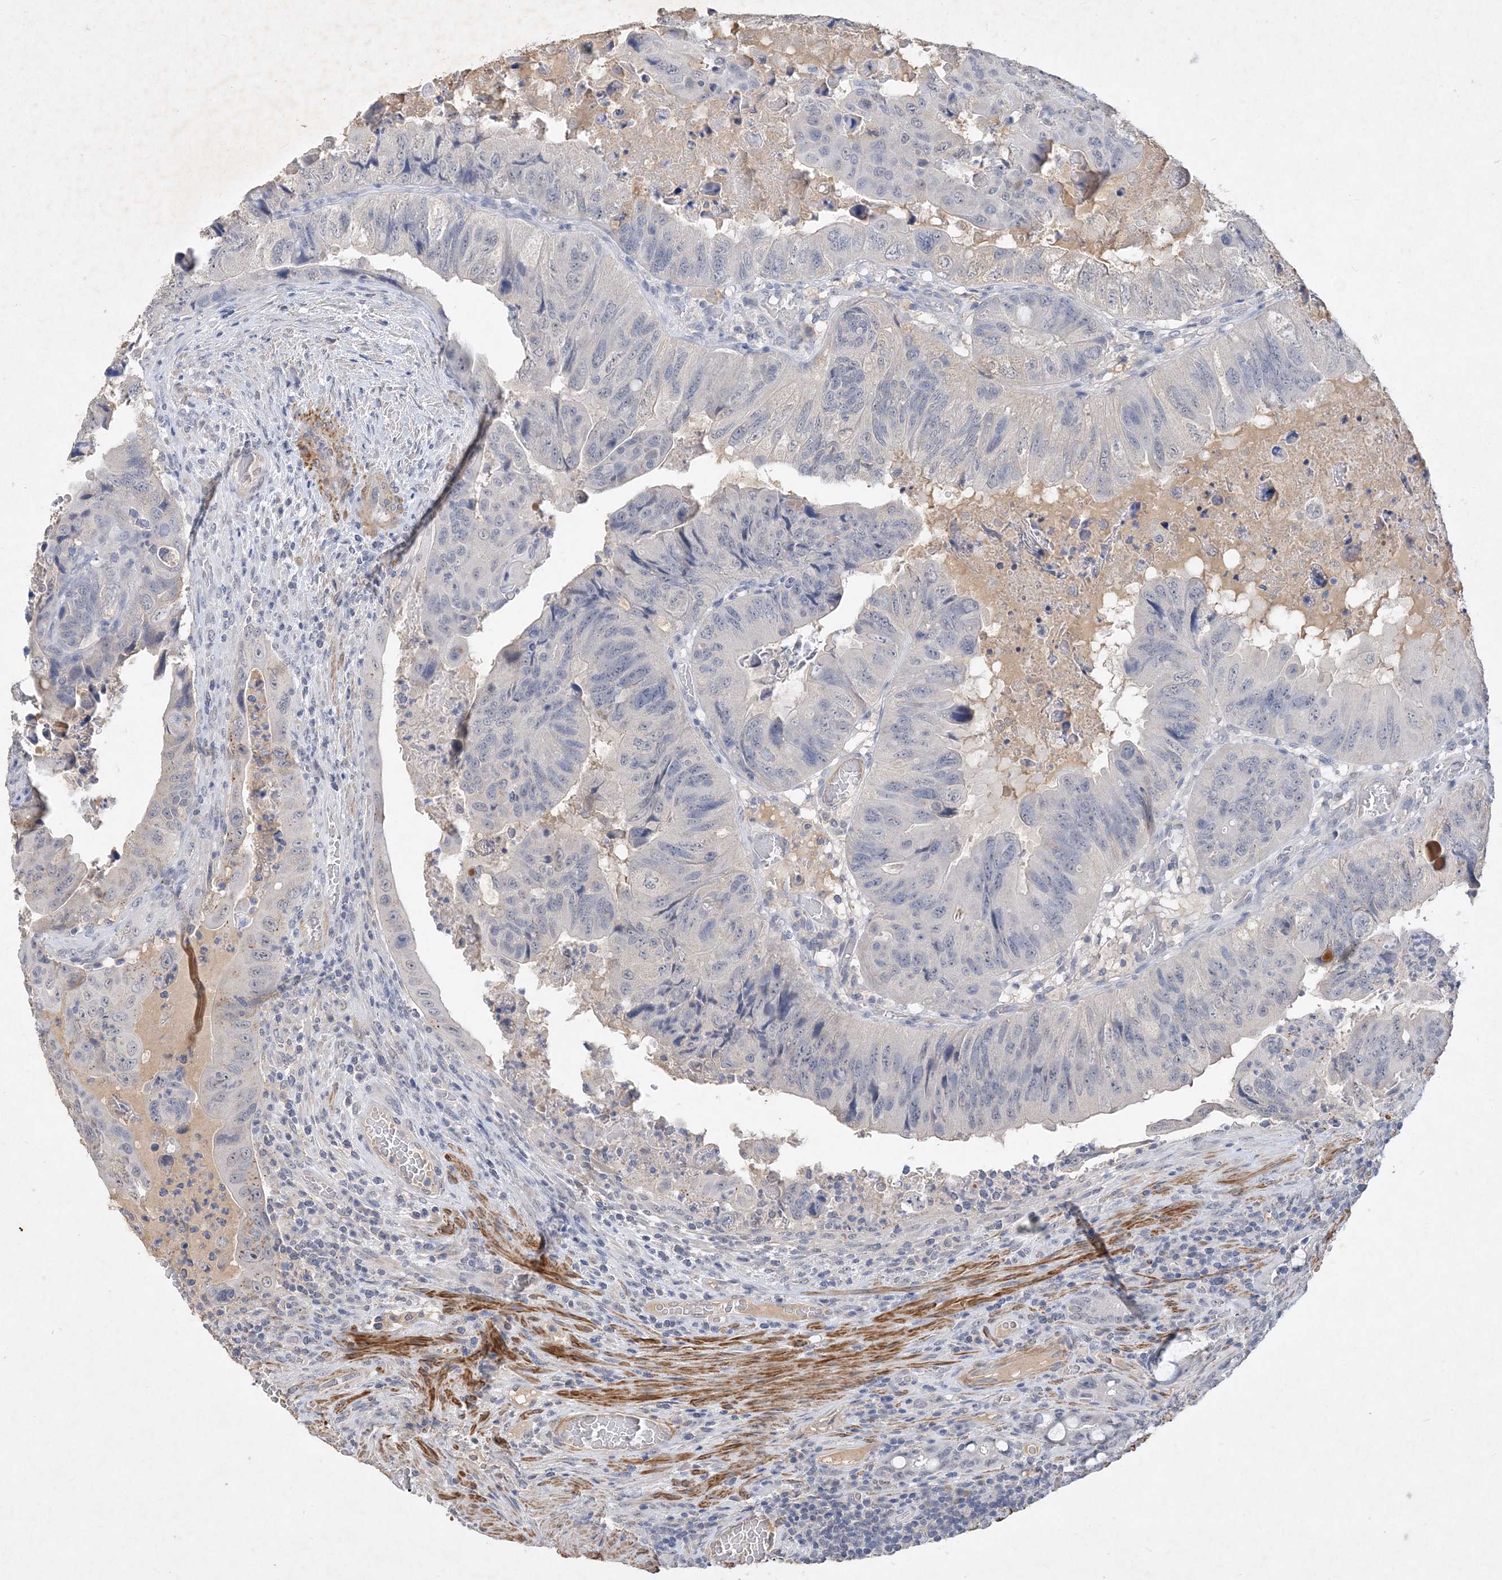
{"staining": {"intensity": "negative", "quantity": "none", "location": "none"}, "tissue": "colorectal cancer", "cell_type": "Tumor cells", "image_type": "cancer", "snomed": [{"axis": "morphology", "description": "Adenocarcinoma, NOS"}, {"axis": "topography", "description": "Rectum"}], "caption": "The immunohistochemistry (IHC) histopathology image has no significant expression in tumor cells of colorectal cancer (adenocarcinoma) tissue.", "gene": "C11orf58", "patient": {"sex": "male", "age": 63}}